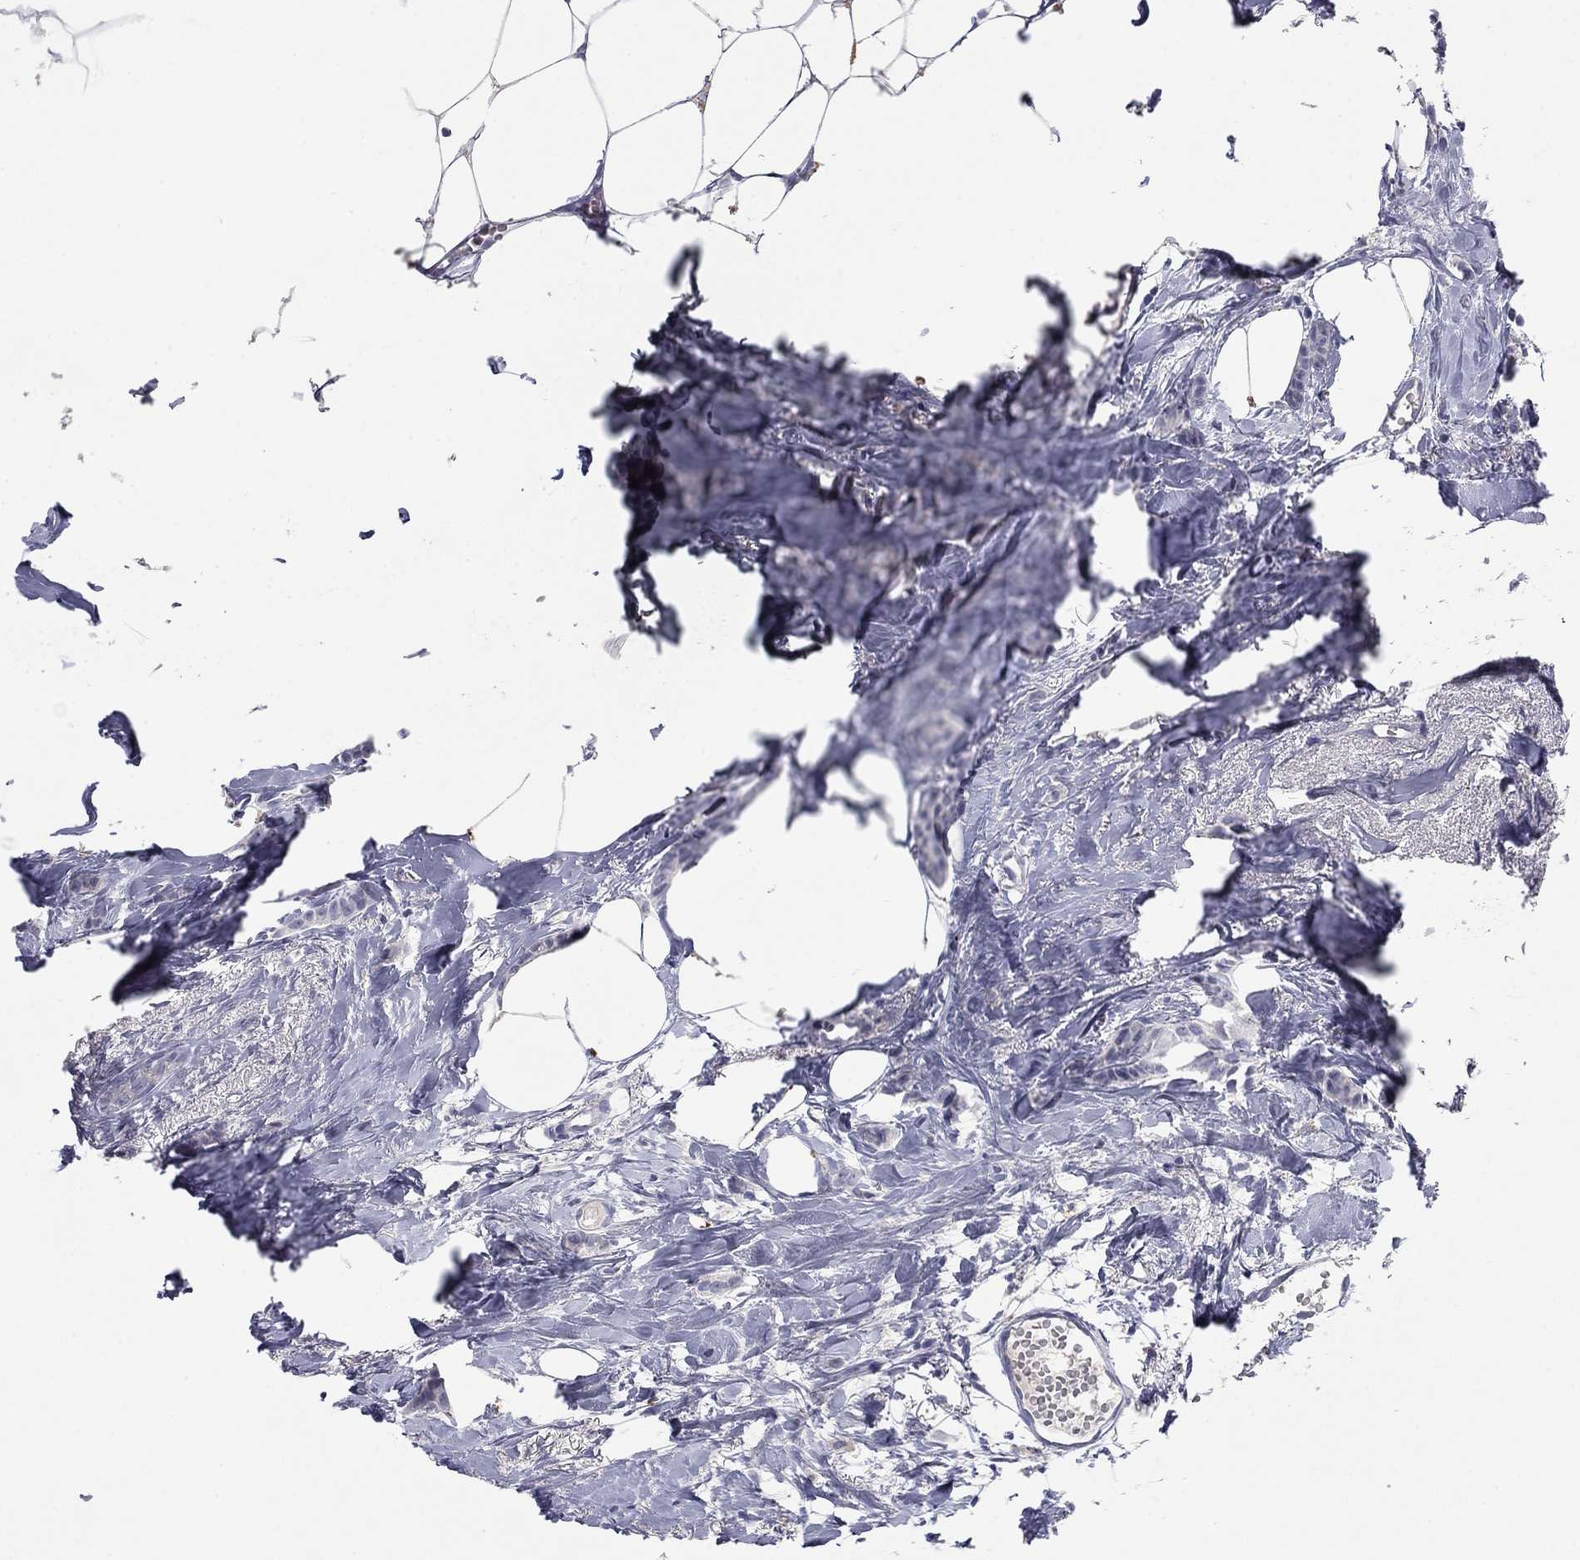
{"staining": {"intensity": "negative", "quantity": "none", "location": "none"}, "tissue": "breast cancer", "cell_type": "Tumor cells", "image_type": "cancer", "snomed": [{"axis": "morphology", "description": "Duct carcinoma"}, {"axis": "topography", "description": "Breast"}], "caption": "This is an immunohistochemistry micrograph of breast cancer. There is no positivity in tumor cells.", "gene": "CNTNAP4", "patient": {"sex": "female", "age": 85}}